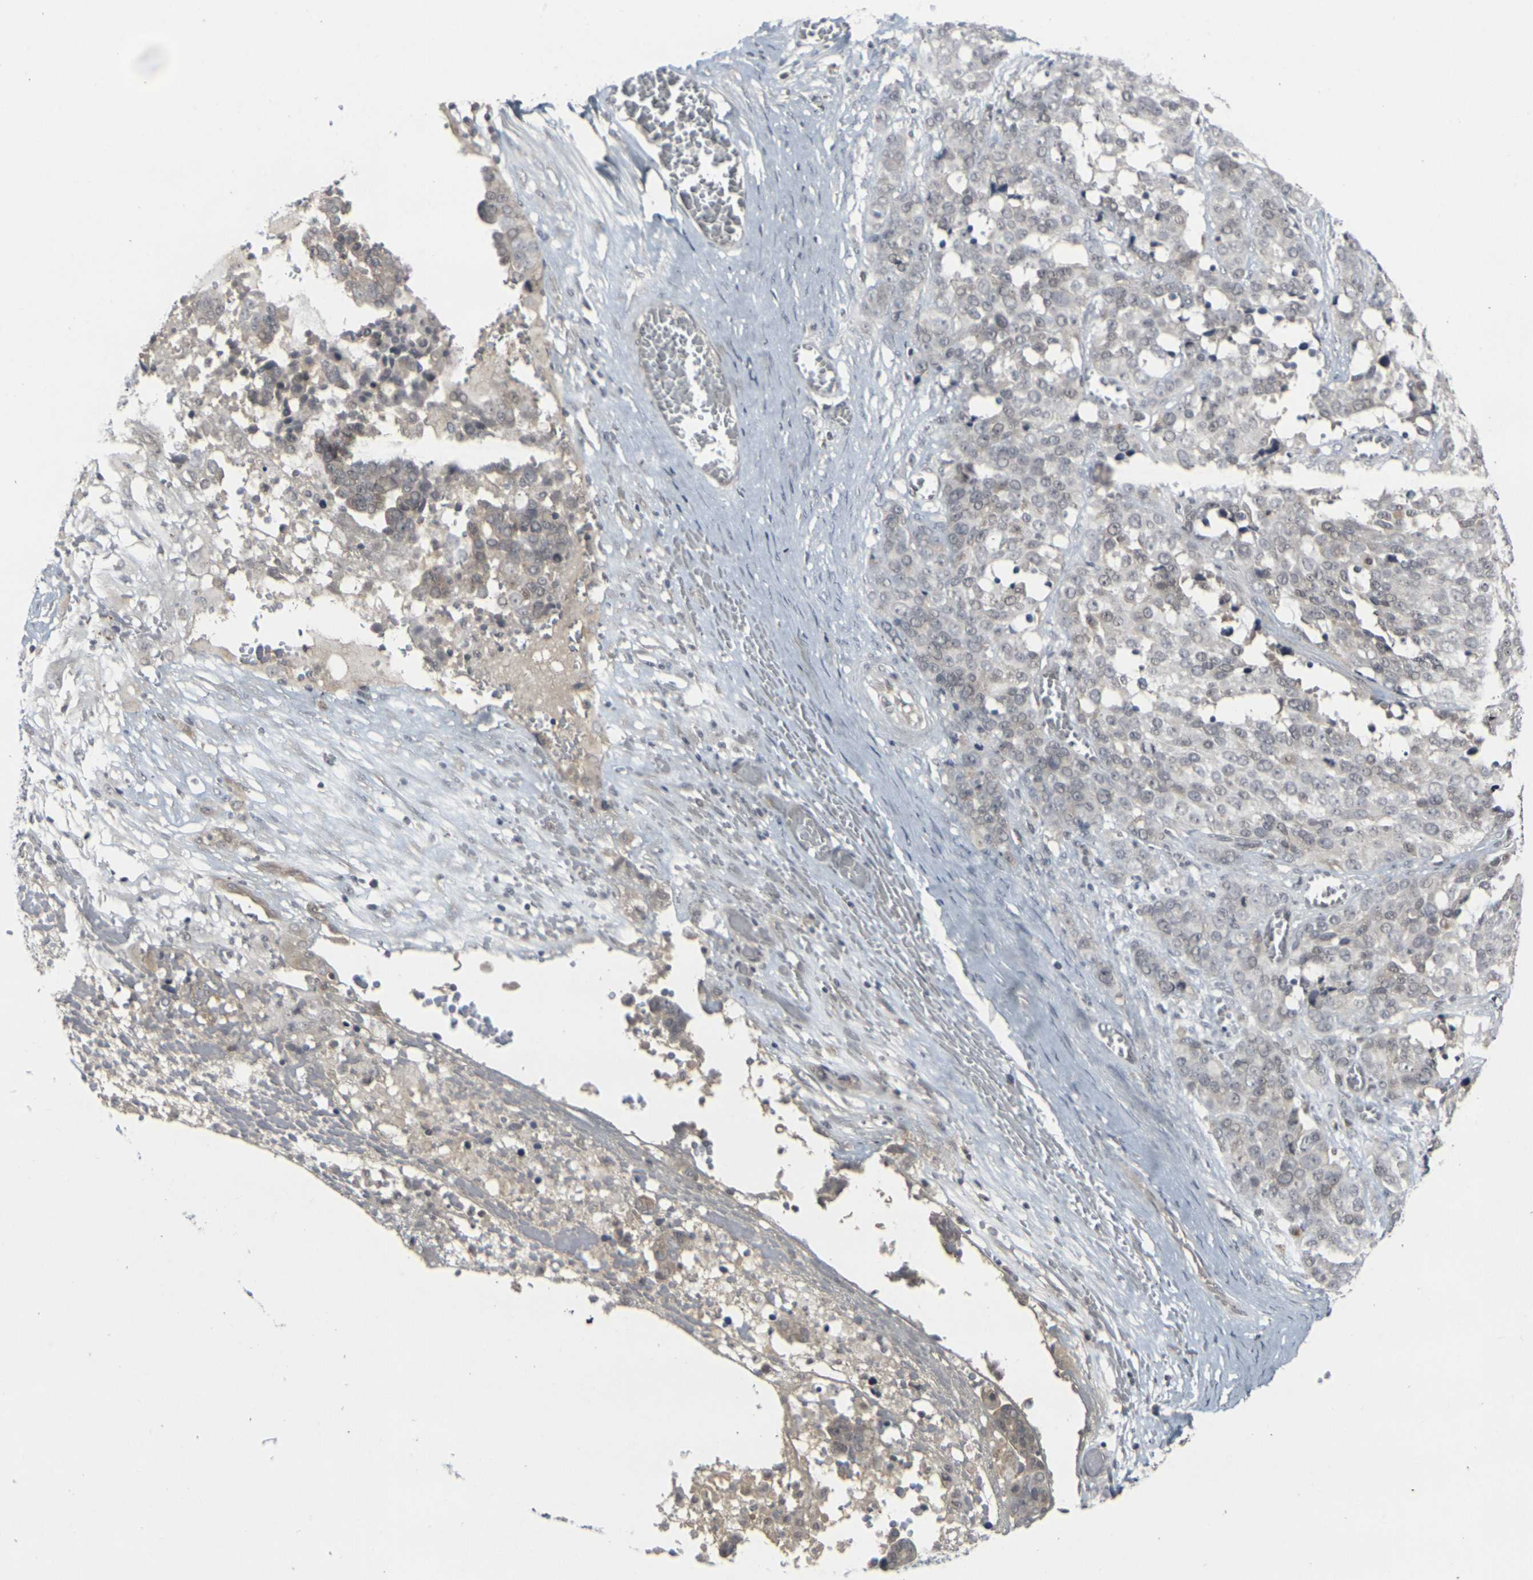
{"staining": {"intensity": "negative", "quantity": "none", "location": "none"}, "tissue": "ovarian cancer", "cell_type": "Tumor cells", "image_type": "cancer", "snomed": [{"axis": "morphology", "description": "Cystadenocarcinoma, serous, NOS"}, {"axis": "topography", "description": "Ovary"}], "caption": "High power microscopy photomicrograph of an immunohistochemistry photomicrograph of ovarian cancer (serous cystadenocarcinoma), revealing no significant expression in tumor cells. Nuclei are stained in blue.", "gene": "GPR19", "patient": {"sex": "female", "age": 44}}